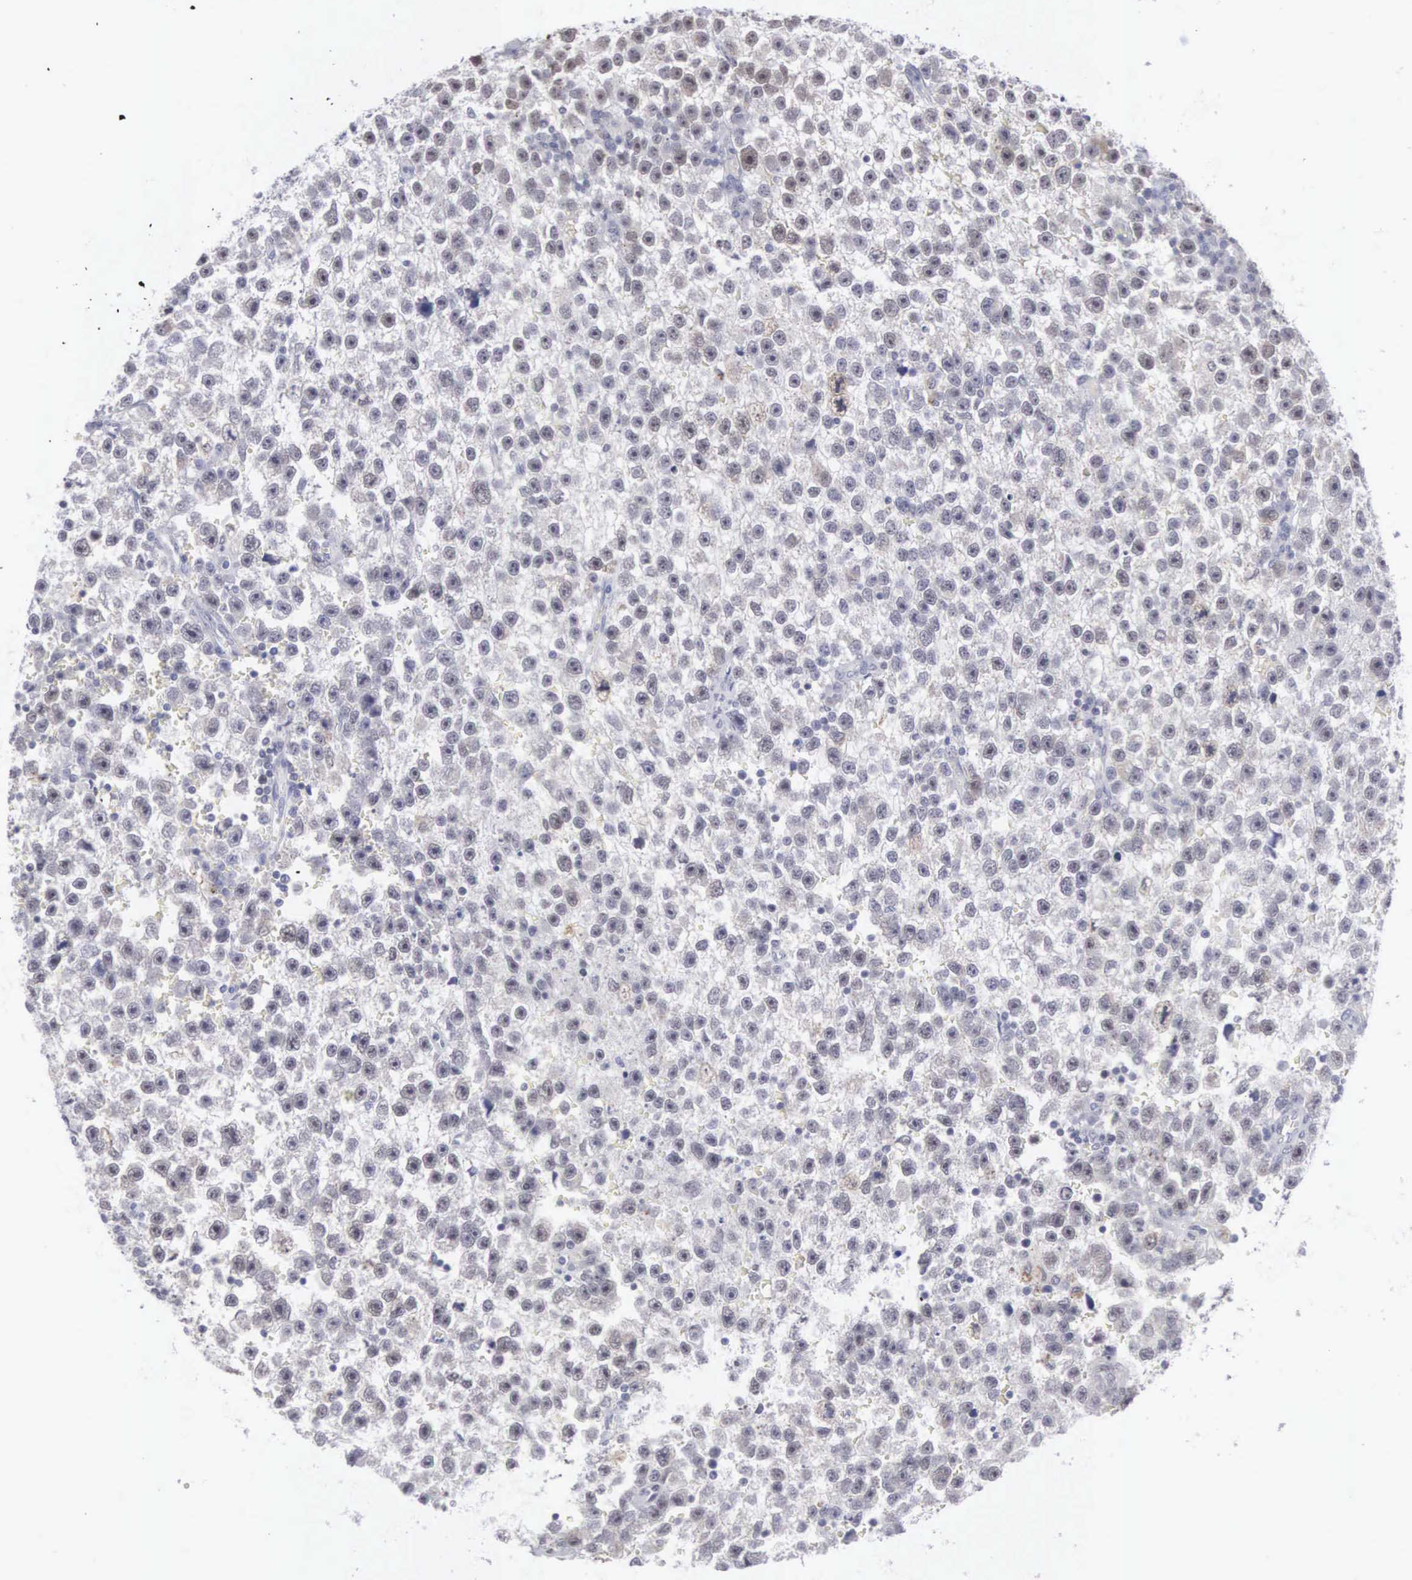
{"staining": {"intensity": "negative", "quantity": "none", "location": "none"}, "tissue": "testis cancer", "cell_type": "Tumor cells", "image_type": "cancer", "snomed": [{"axis": "morphology", "description": "Seminoma, NOS"}, {"axis": "topography", "description": "Testis"}], "caption": "This is a image of immunohistochemistry (IHC) staining of testis cancer, which shows no staining in tumor cells.", "gene": "MNAT1", "patient": {"sex": "male", "age": 33}}